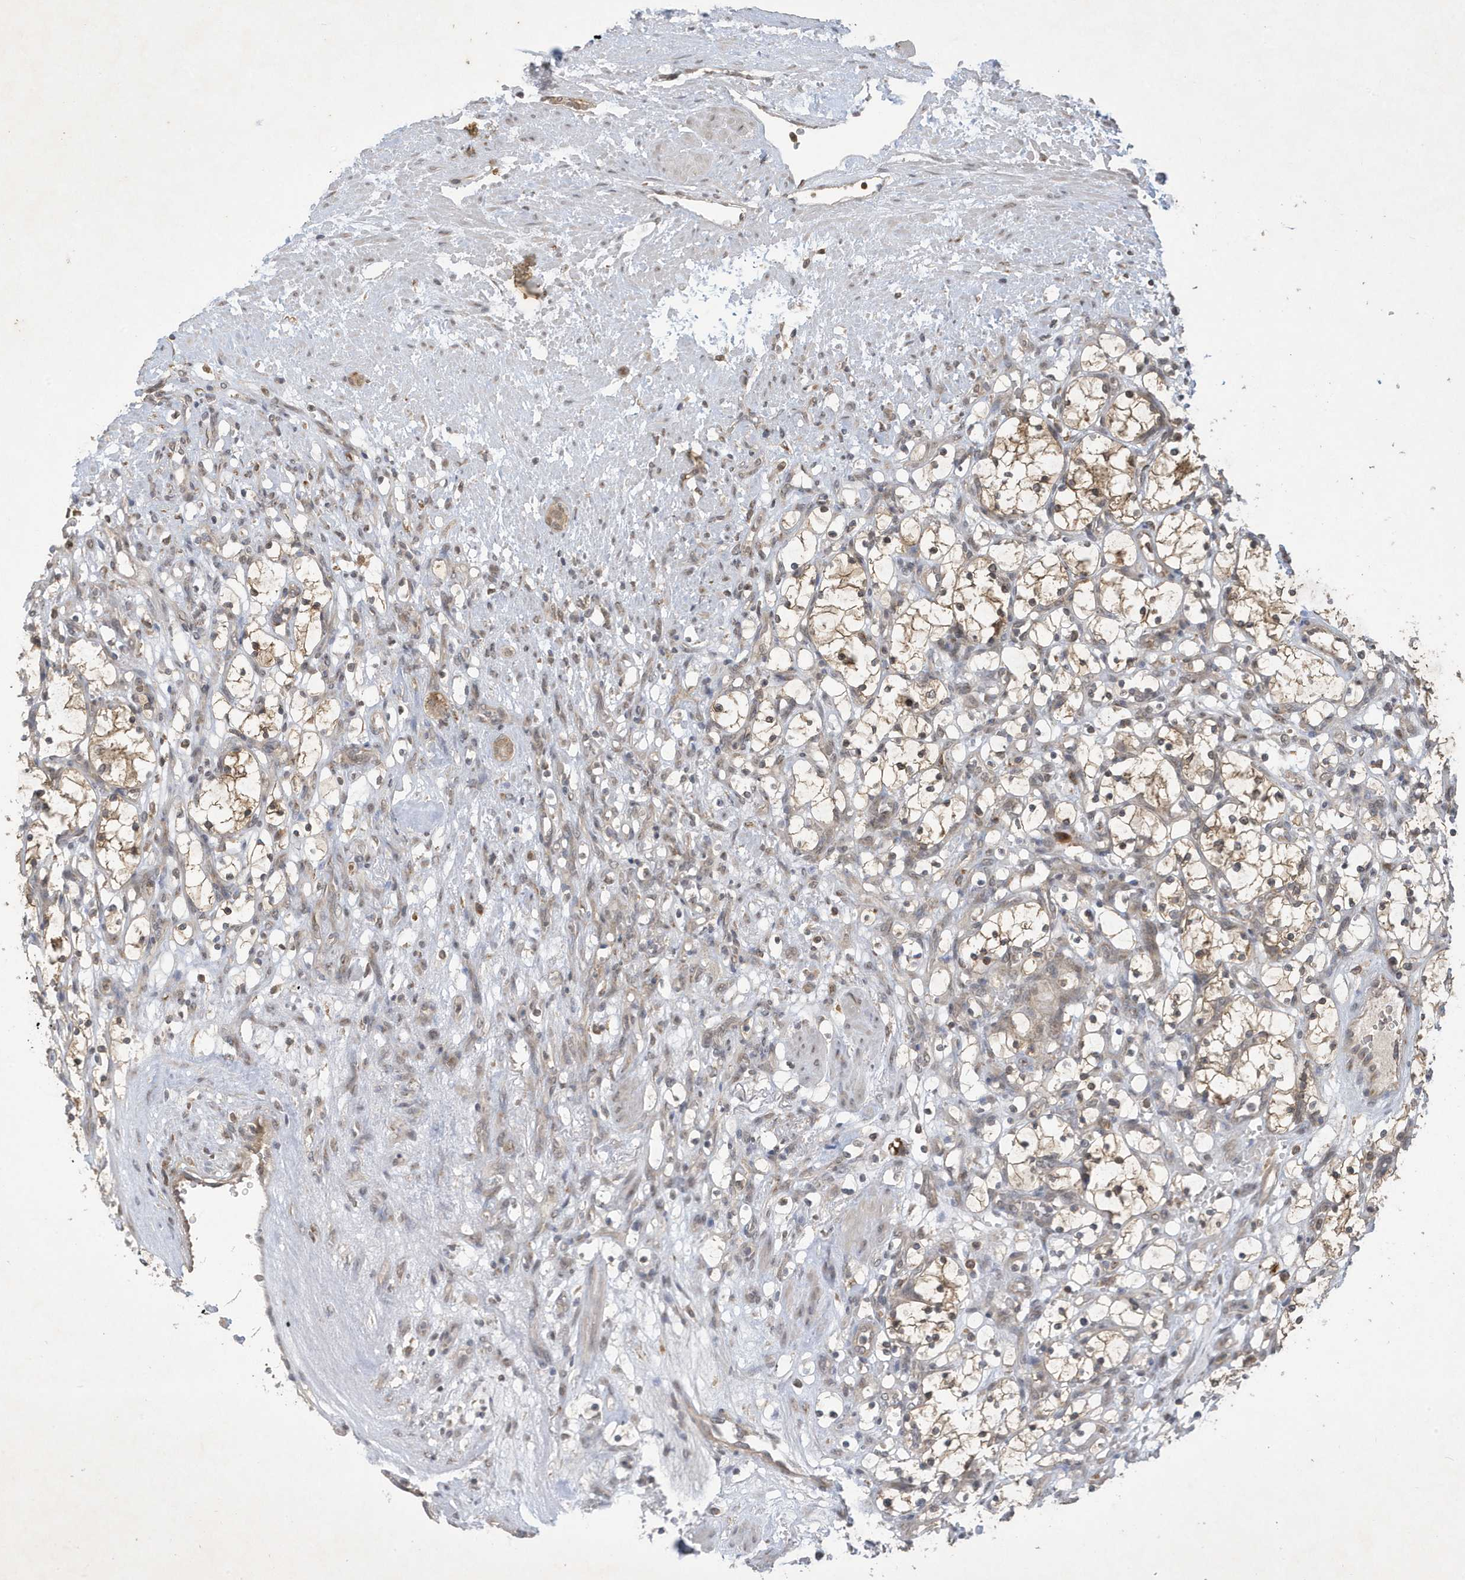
{"staining": {"intensity": "moderate", "quantity": ">75%", "location": "cytoplasmic/membranous"}, "tissue": "renal cancer", "cell_type": "Tumor cells", "image_type": "cancer", "snomed": [{"axis": "morphology", "description": "Adenocarcinoma, NOS"}, {"axis": "topography", "description": "Kidney"}], "caption": "An image showing moderate cytoplasmic/membranous expression in approximately >75% of tumor cells in renal adenocarcinoma, as visualized by brown immunohistochemical staining.", "gene": "STX10", "patient": {"sex": "female", "age": 69}}